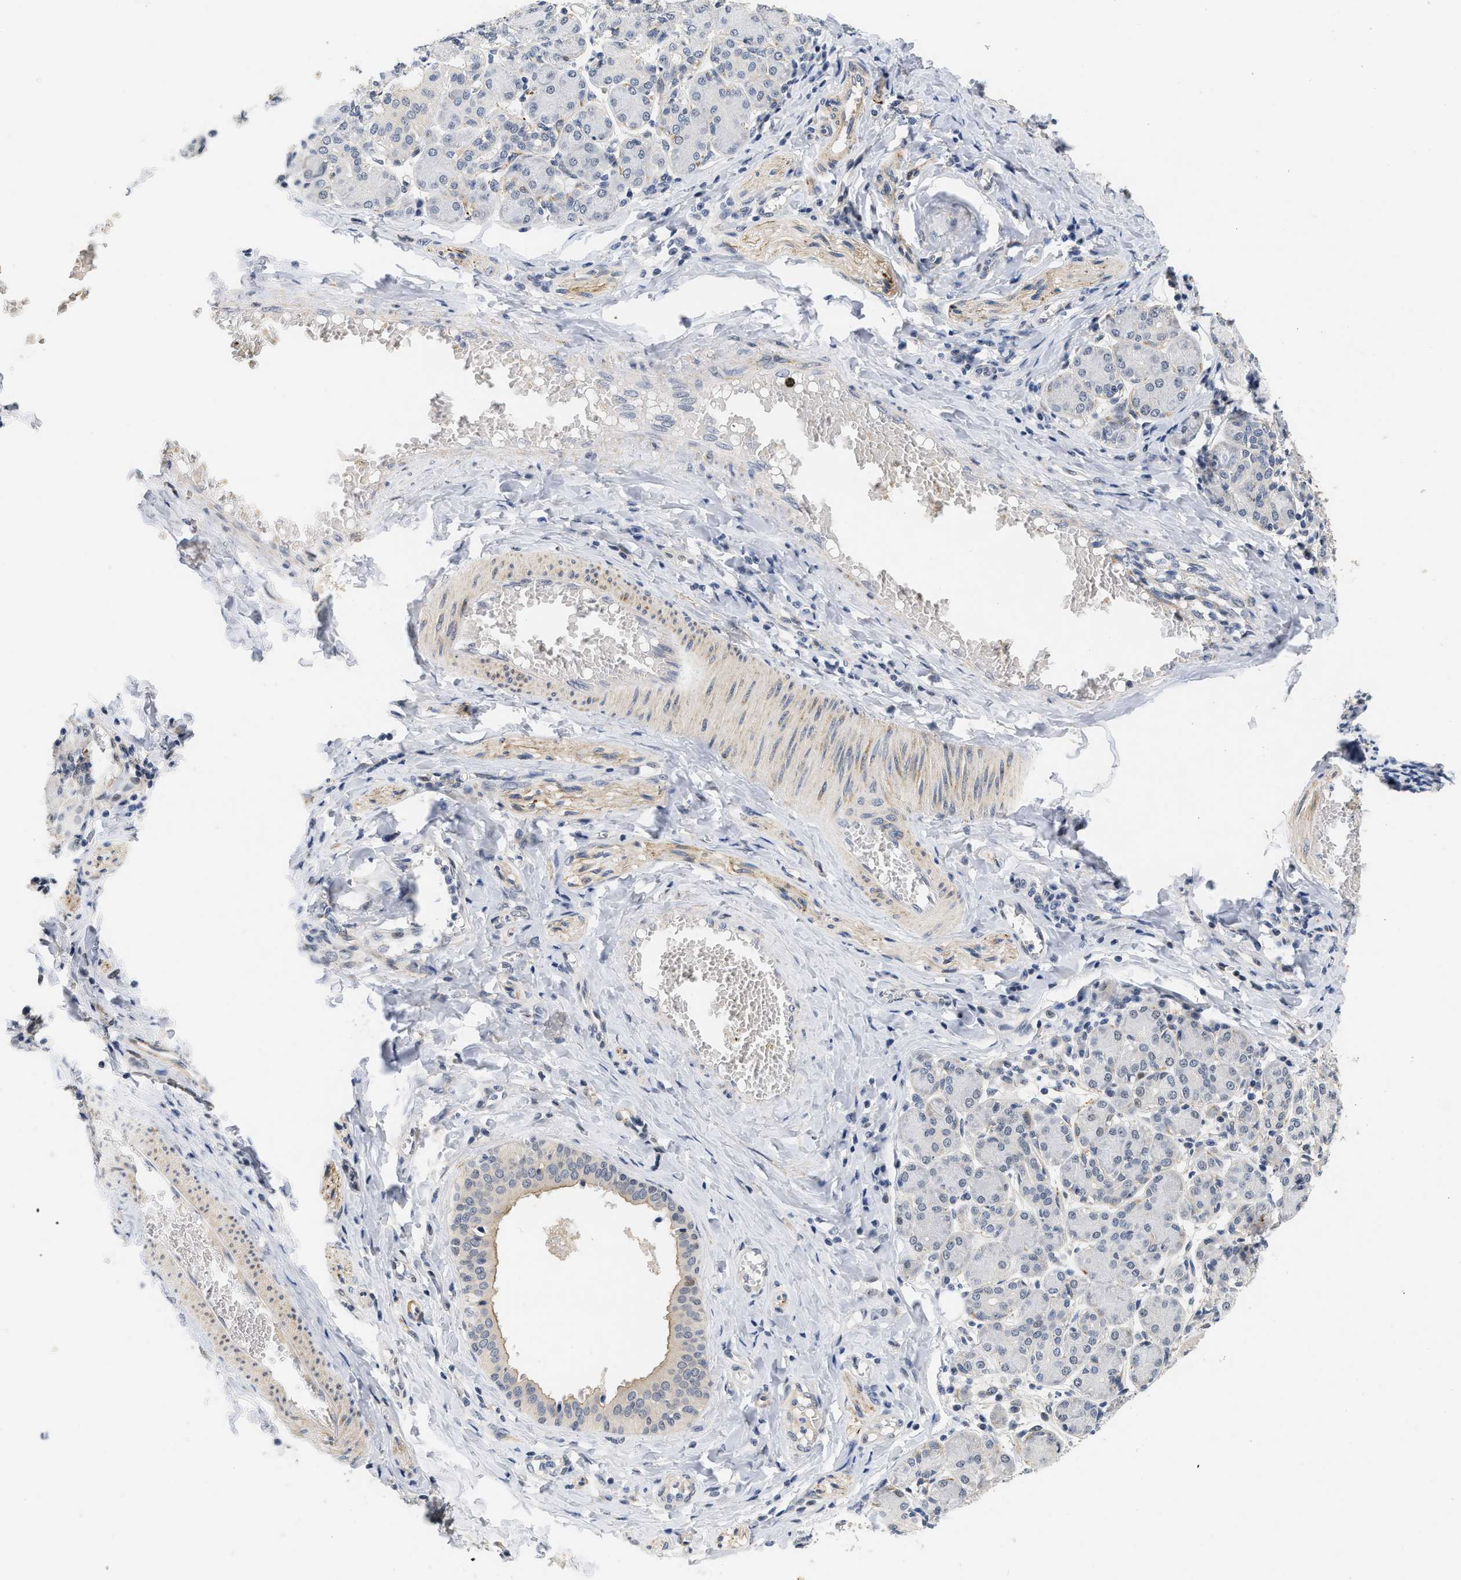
{"staining": {"intensity": "moderate", "quantity": "<25%", "location": "nuclear"}, "tissue": "salivary gland", "cell_type": "Glandular cells", "image_type": "normal", "snomed": [{"axis": "morphology", "description": "Normal tissue, NOS"}, {"axis": "morphology", "description": "Inflammation, NOS"}, {"axis": "topography", "description": "Lymph node"}, {"axis": "topography", "description": "Salivary gland"}], "caption": "Protein staining exhibits moderate nuclear expression in approximately <25% of glandular cells in normal salivary gland.", "gene": "VIP", "patient": {"sex": "male", "age": 3}}